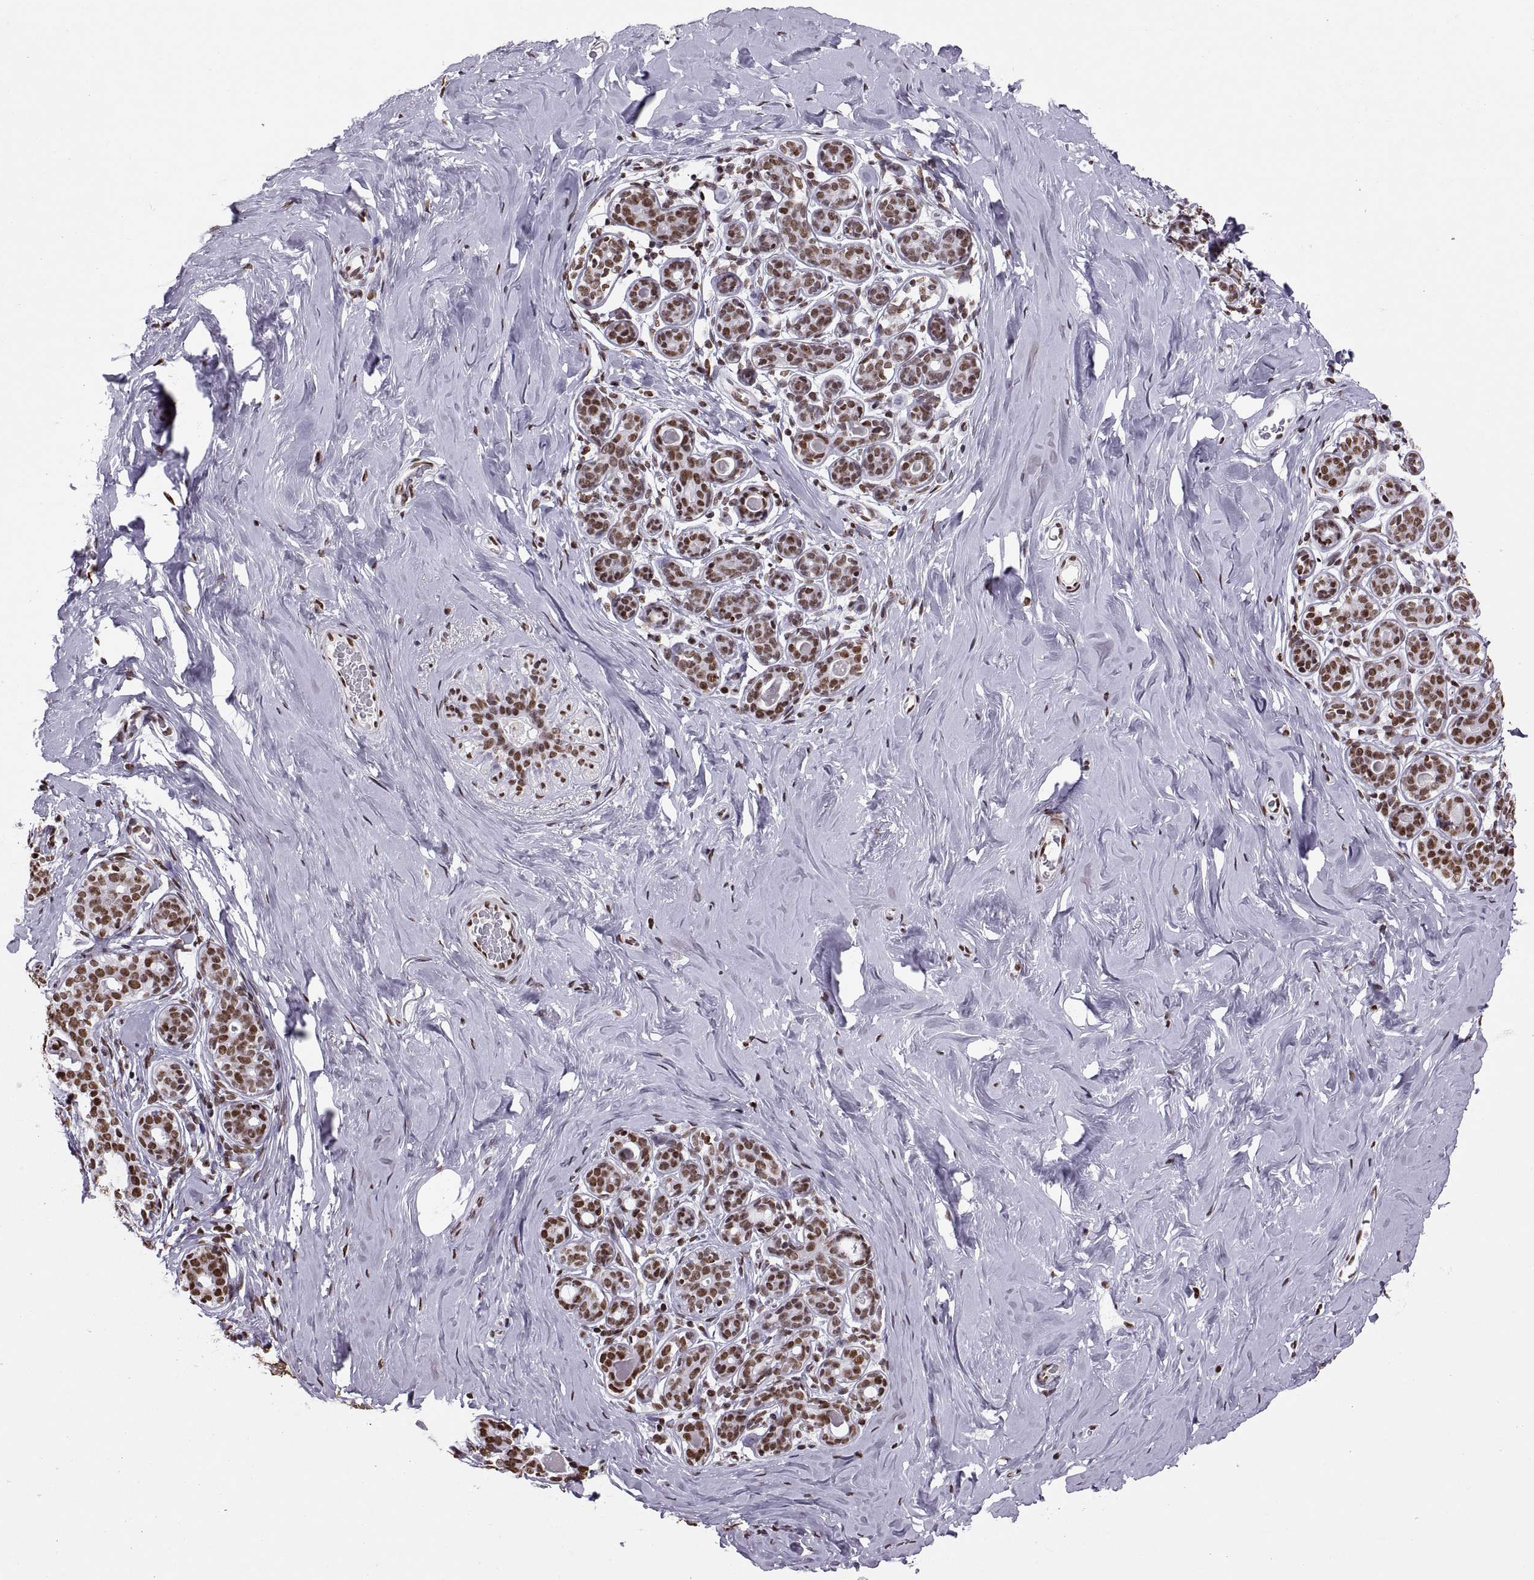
{"staining": {"intensity": "strong", "quantity": "25%-75%", "location": "nuclear"}, "tissue": "breast", "cell_type": "Adipocytes", "image_type": "normal", "snomed": [{"axis": "morphology", "description": "Normal tissue, NOS"}, {"axis": "topography", "description": "Skin"}, {"axis": "topography", "description": "Breast"}], "caption": "Breast stained with IHC shows strong nuclear staining in approximately 25%-75% of adipocytes.", "gene": "SNAI1", "patient": {"sex": "female", "age": 43}}